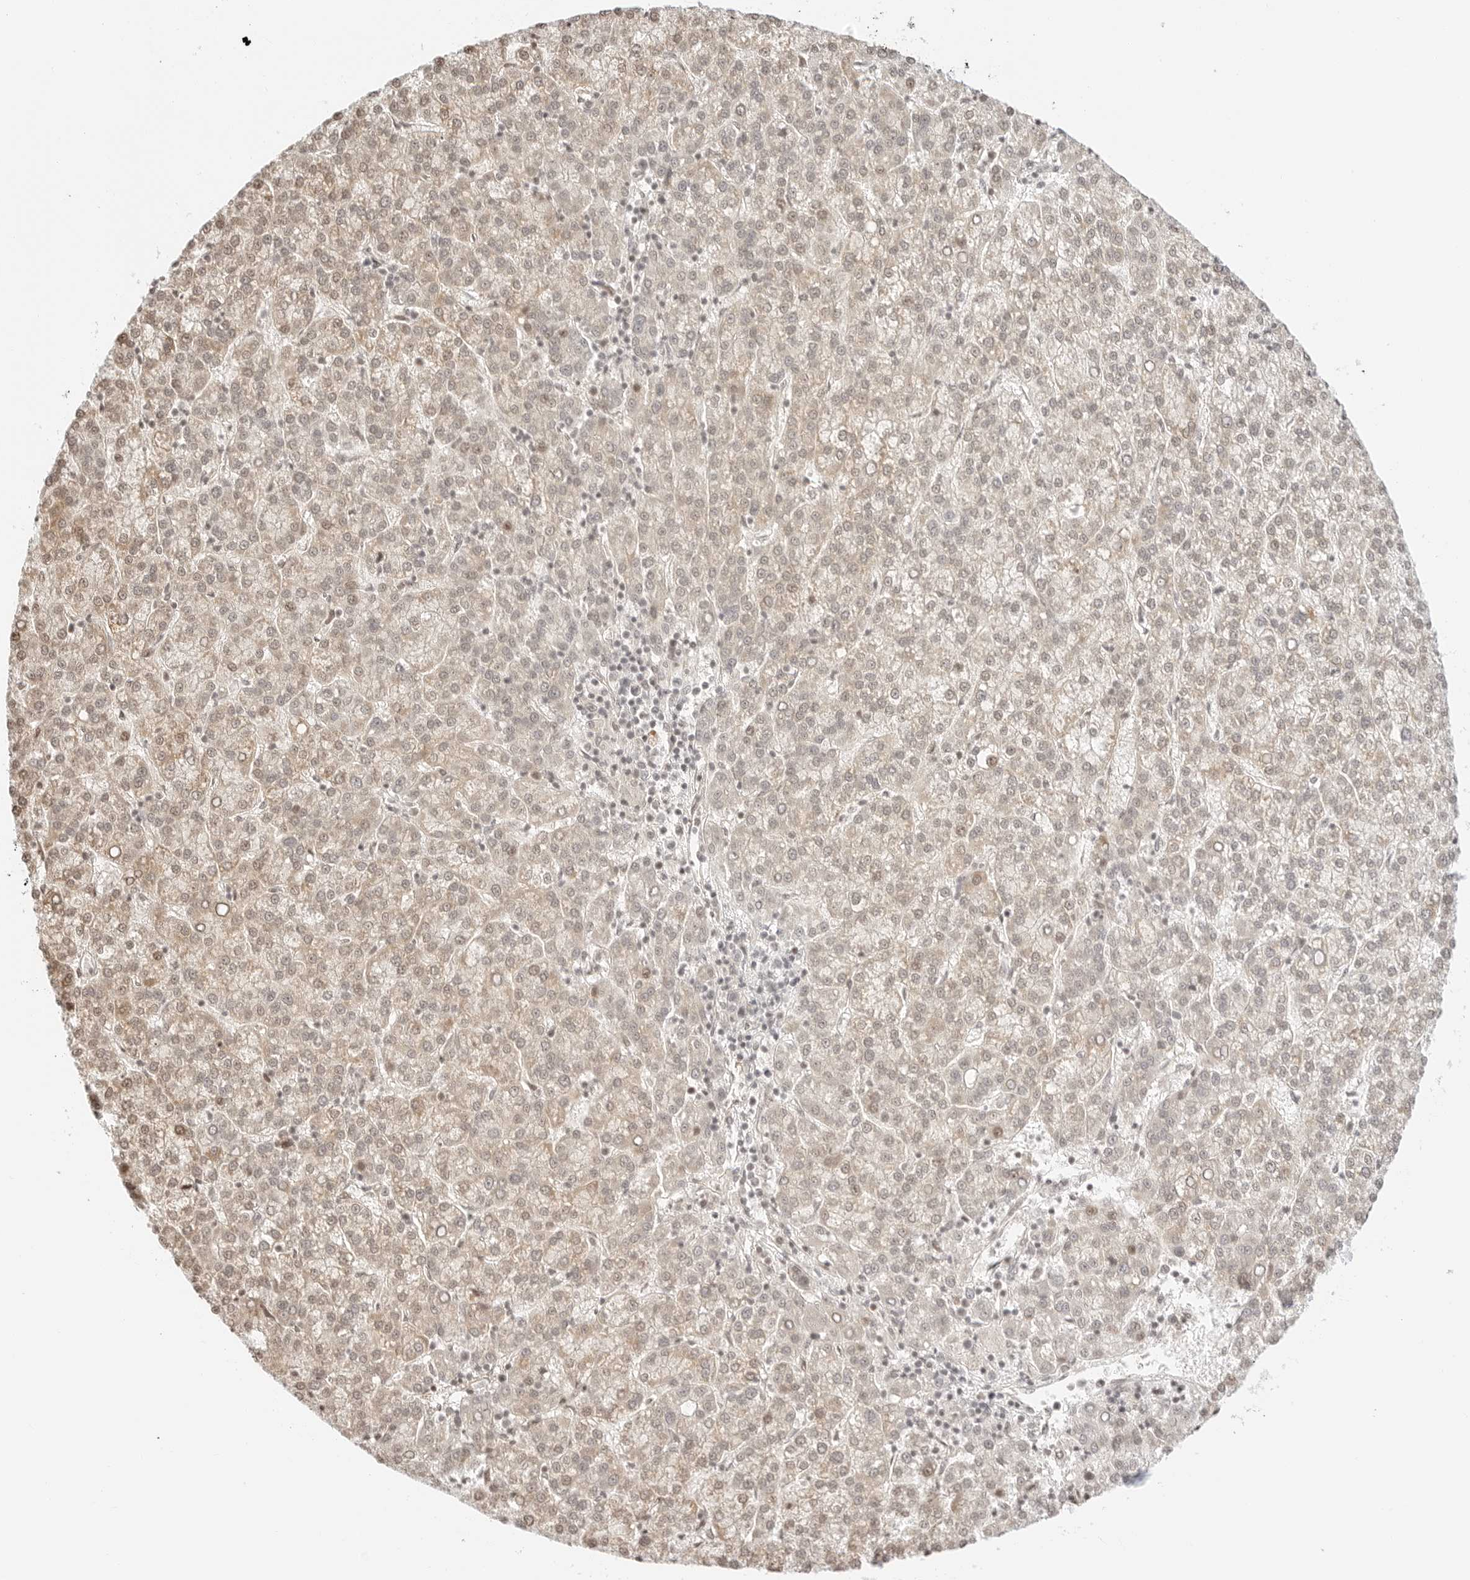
{"staining": {"intensity": "weak", "quantity": "<25%", "location": "nuclear"}, "tissue": "liver cancer", "cell_type": "Tumor cells", "image_type": "cancer", "snomed": [{"axis": "morphology", "description": "Carcinoma, Hepatocellular, NOS"}, {"axis": "topography", "description": "Liver"}], "caption": "This is an immunohistochemistry (IHC) image of human liver cancer. There is no positivity in tumor cells.", "gene": "RPS6KL1", "patient": {"sex": "female", "age": 58}}